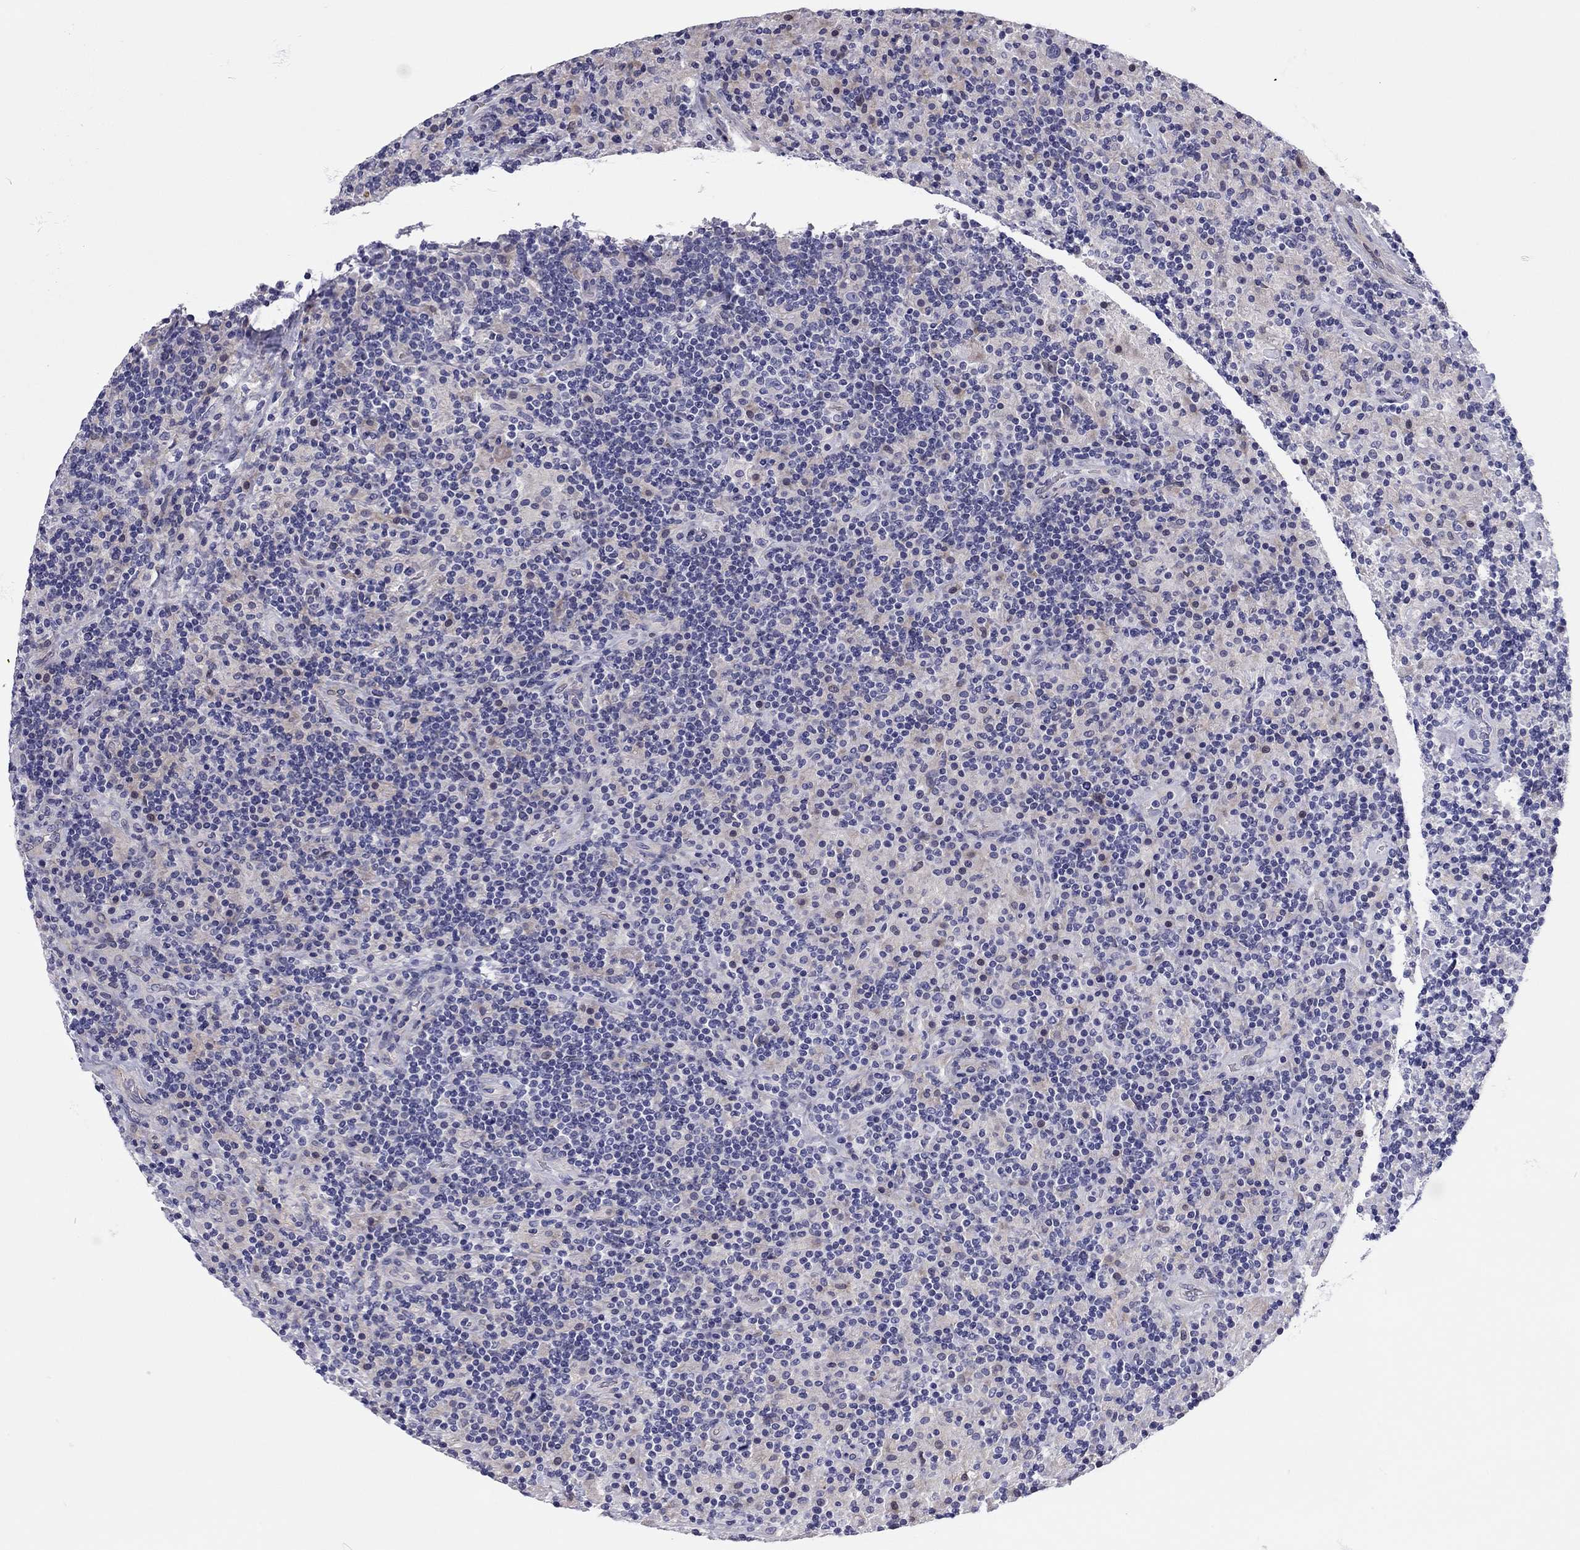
{"staining": {"intensity": "negative", "quantity": "none", "location": "none"}, "tissue": "lymphoma", "cell_type": "Tumor cells", "image_type": "cancer", "snomed": [{"axis": "morphology", "description": "Hodgkin's disease, NOS"}, {"axis": "topography", "description": "Lymph node"}], "caption": "There is no significant staining in tumor cells of lymphoma.", "gene": "SCARB1", "patient": {"sex": "male", "age": 70}}